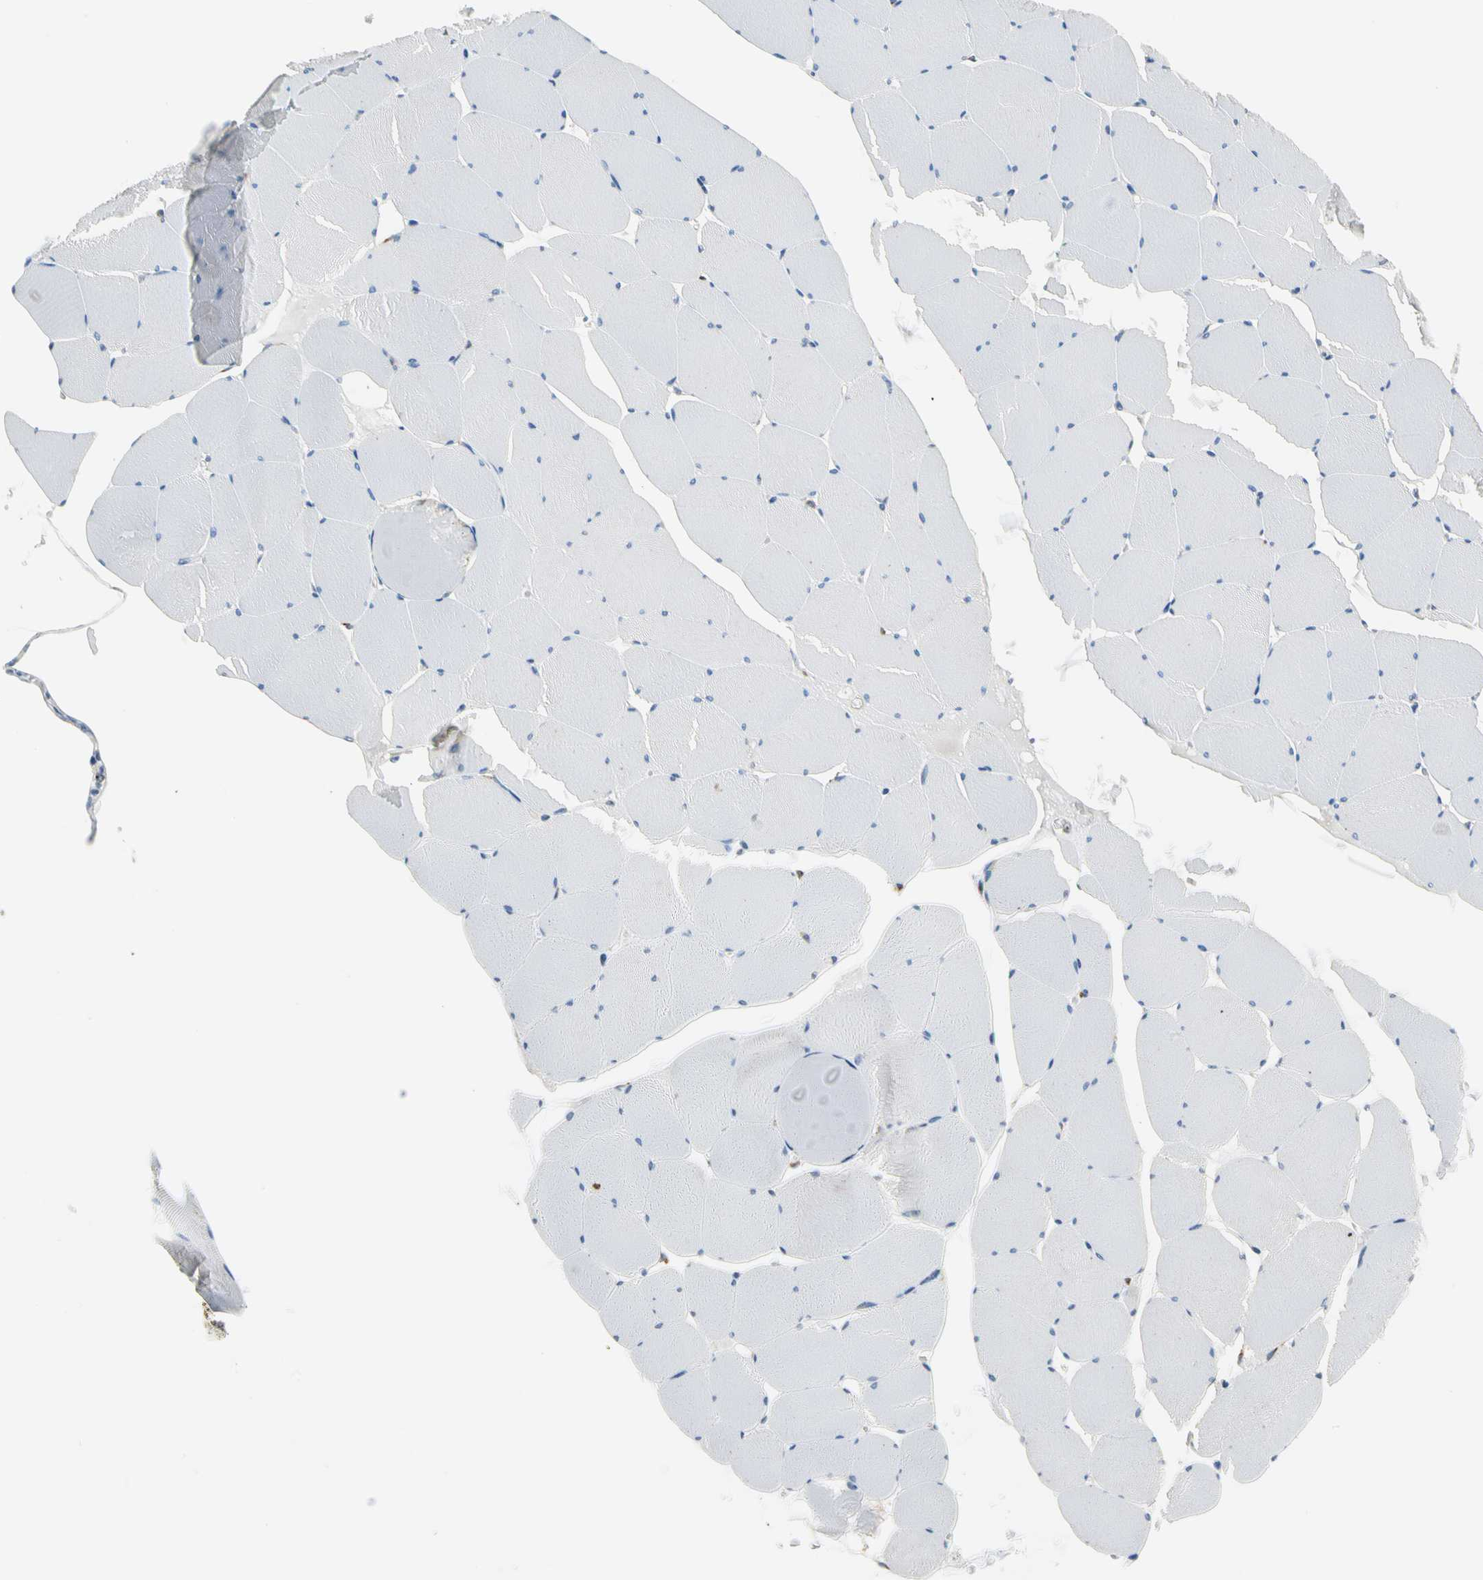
{"staining": {"intensity": "negative", "quantity": "none", "location": "none"}, "tissue": "skeletal muscle", "cell_type": "Myocytes", "image_type": "normal", "snomed": [{"axis": "morphology", "description": "Normal tissue, NOS"}, {"axis": "topography", "description": "Skeletal muscle"}, {"axis": "topography", "description": "Salivary gland"}], "caption": "The immunohistochemistry histopathology image has no significant expression in myocytes of skeletal muscle. (DAB IHC visualized using brightfield microscopy, high magnification).", "gene": "NUCB1", "patient": {"sex": "male", "age": 62}}